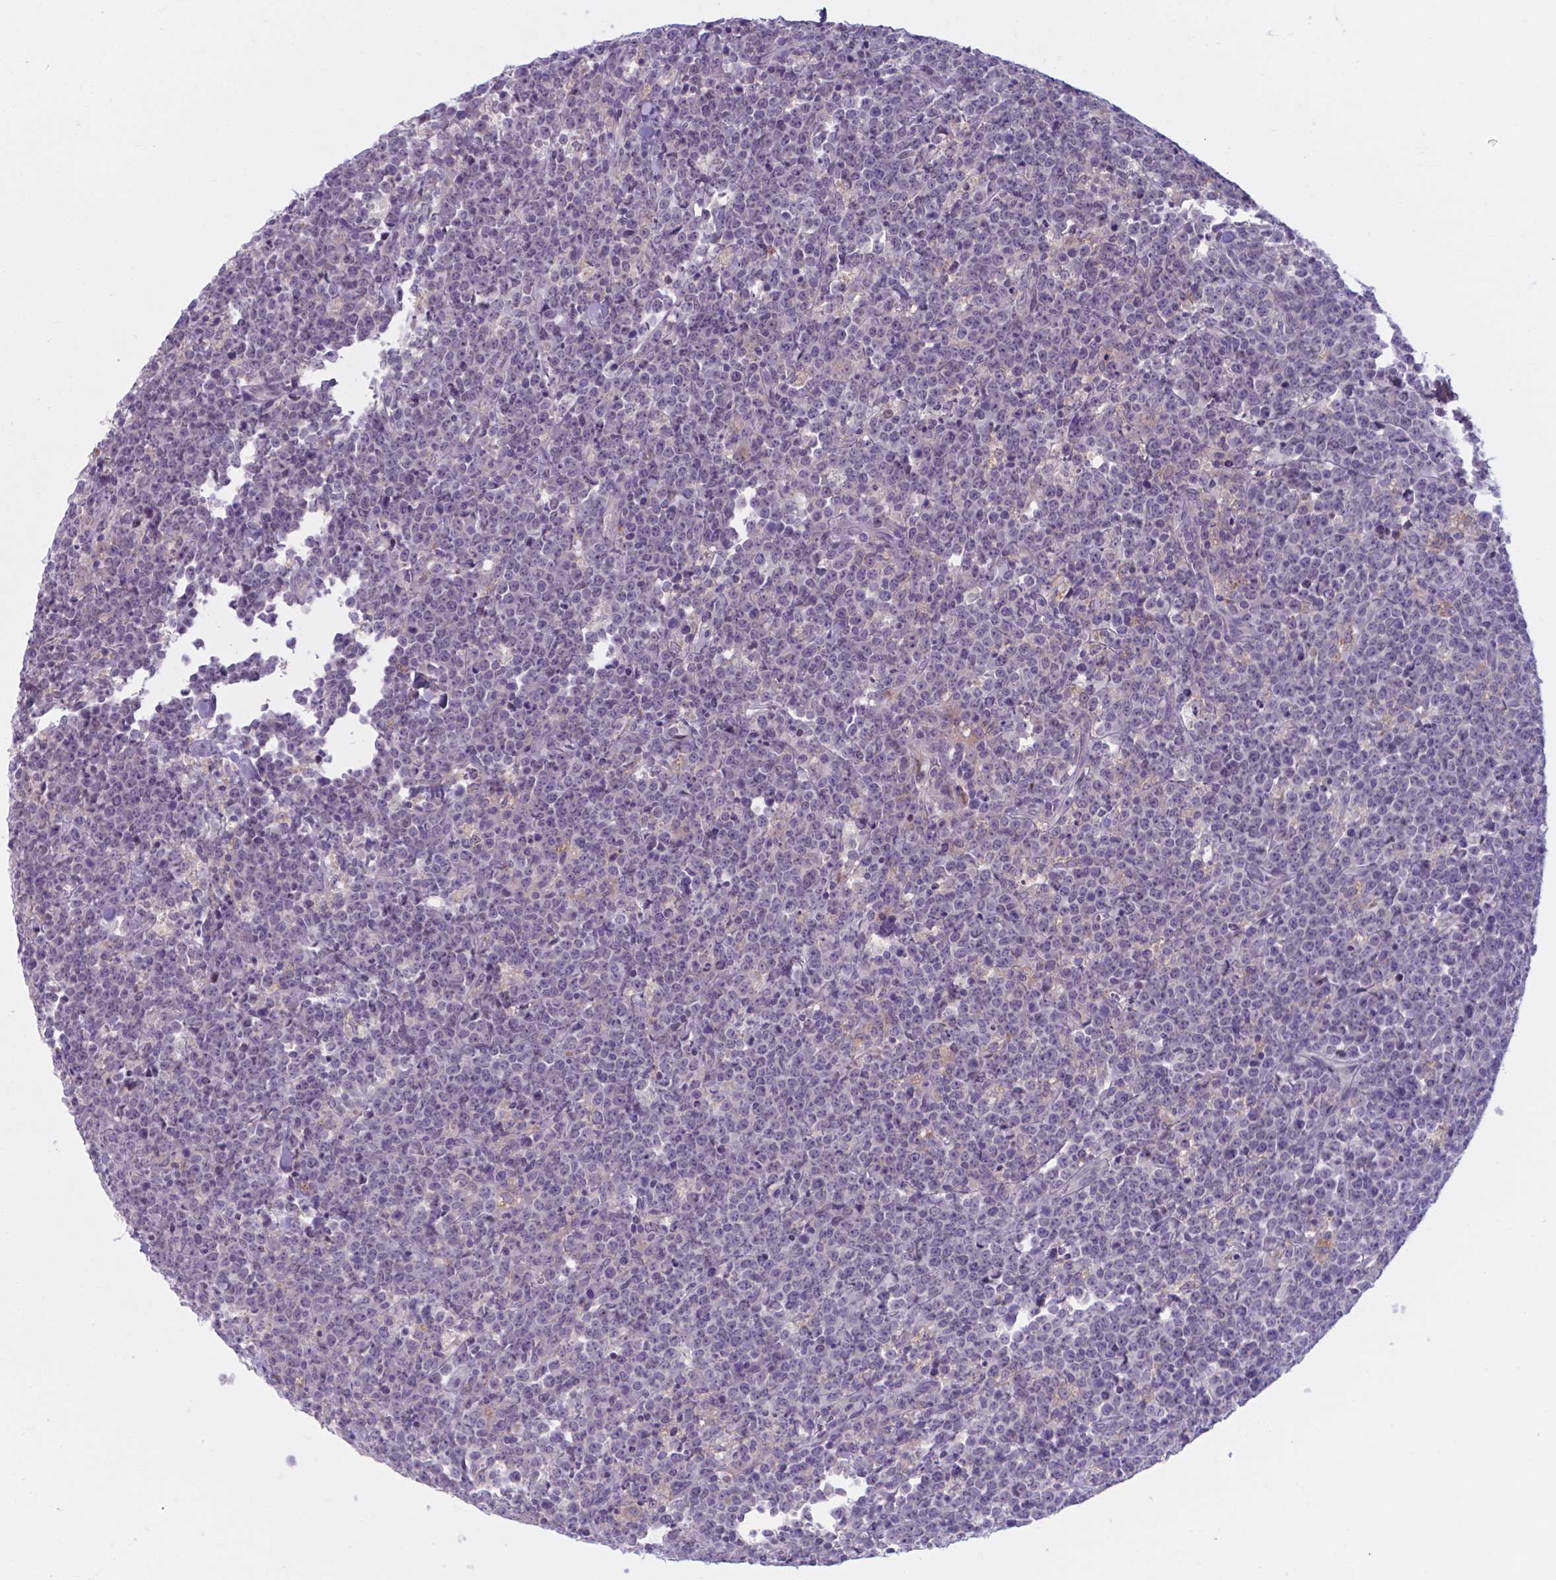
{"staining": {"intensity": "negative", "quantity": "none", "location": "none"}, "tissue": "lymphoma", "cell_type": "Tumor cells", "image_type": "cancer", "snomed": [{"axis": "morphology", "description": "Malignant lymphoma, non-Hodgkin's type, High grade"}, {"axis": "topography", "description": "Small intestine"}], "caption": "The IHC micrograph has no significant expression in tumor cells of high-grade malignant lymphoma, non-Hodgkin's type tissue. (Stains: DAB (3,3'-diaminobenzidine) IHC with hematoxylin counter stain, Microscopy: brightfield microscopy at high magnification).", "gene": "AP5B1", "patient": {"sex": "female", "age": 56}}